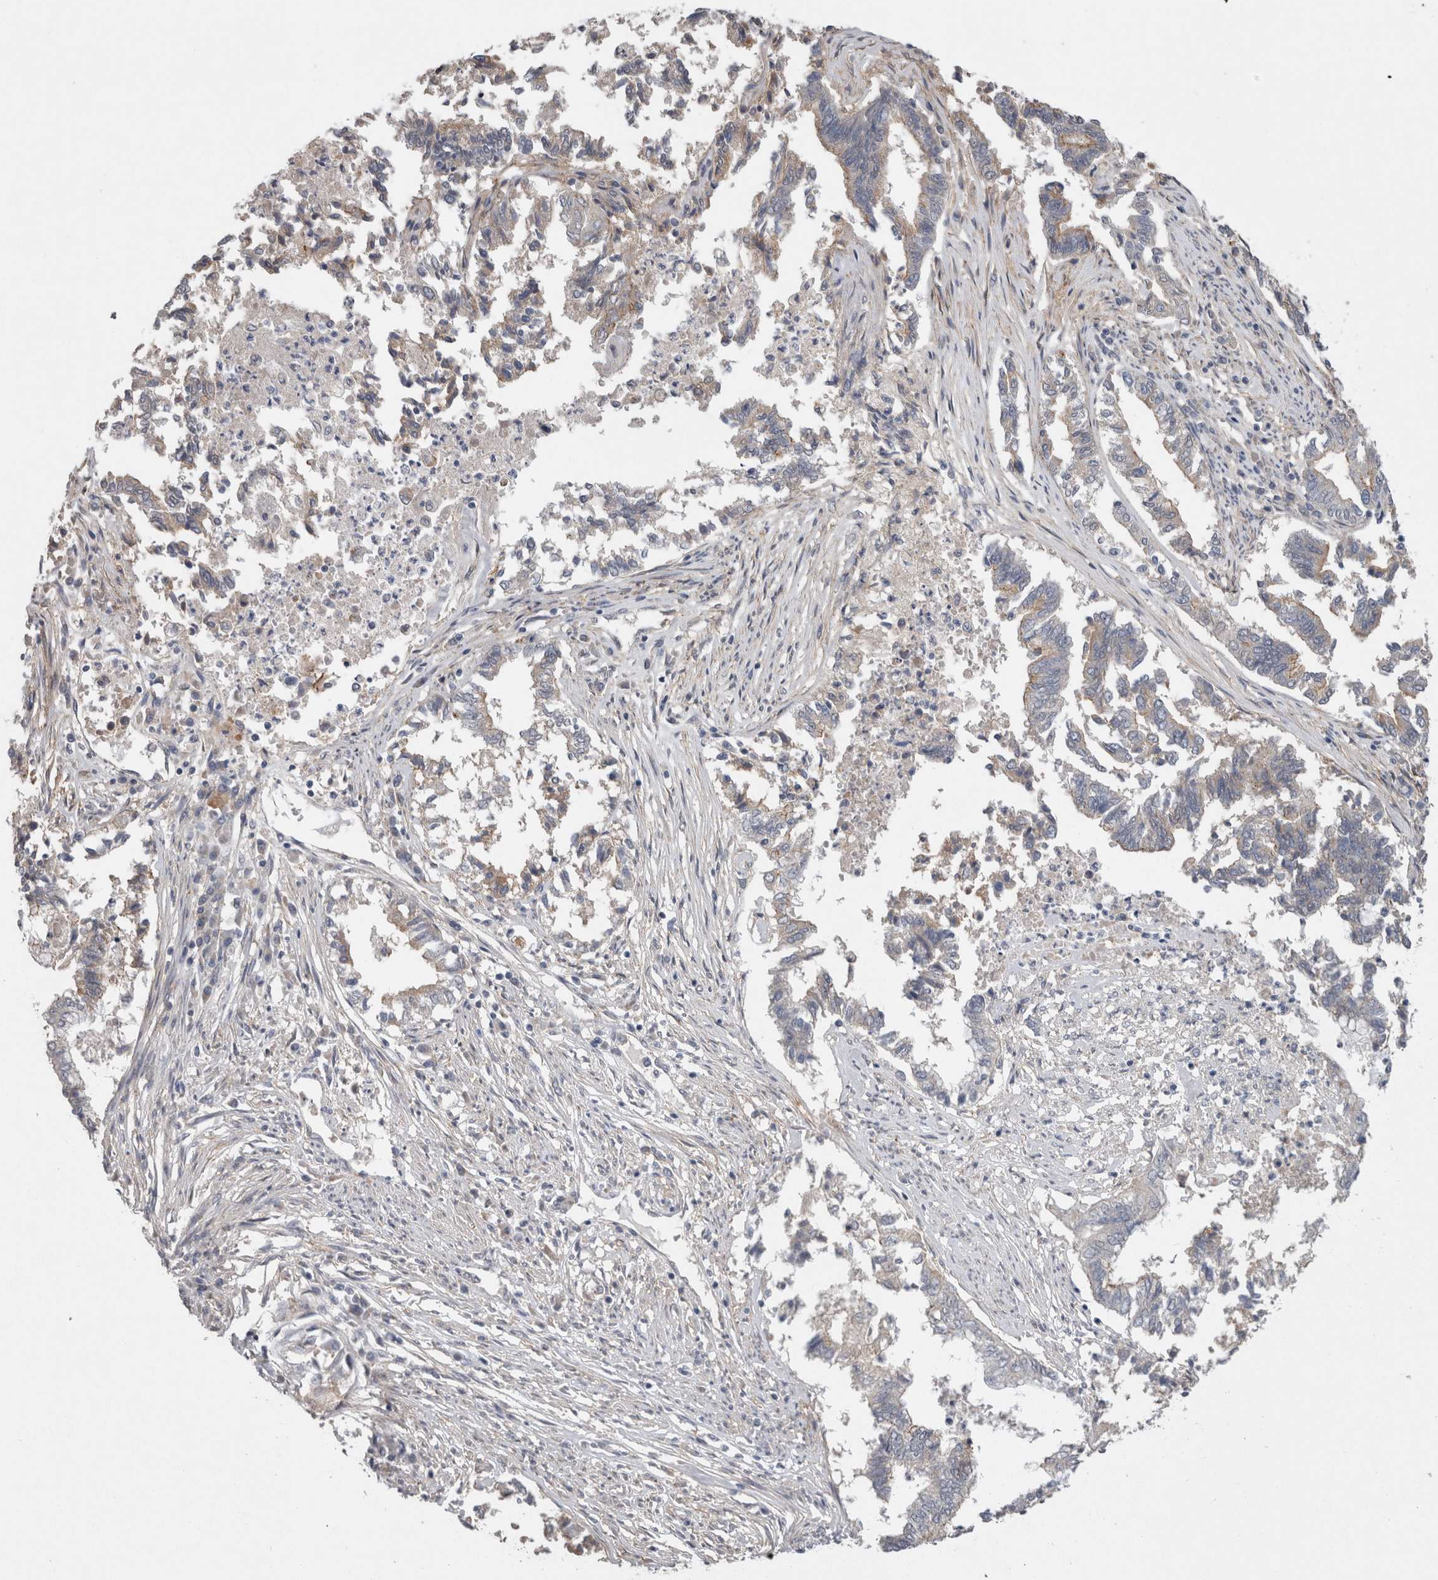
{"staining": {"intensity": "moderate", "quantity": "<25%", "location": "cytoplasmic/membranous"}, "tissue": "endometrial cancer", "cell_type": "Tumor cells", "image_type": "cancer", "snomed": [{"axis": "morphology", "description": "Necrosis, NOS"}, {"axis": "morphology", "description": "Adenocarcinoma, NOS"}, {"axis": "topography", "description": "Endometrium"}], "caption": "Immunohistochemical staining of human adenocarcinoma (endometrial) shows low levels of moderate cytoplasmic/membranous protein positivity in approximately <25% of tumor cells.", "gene": "NECTIN2", "patient": {"sex": "female", "age": 79}}